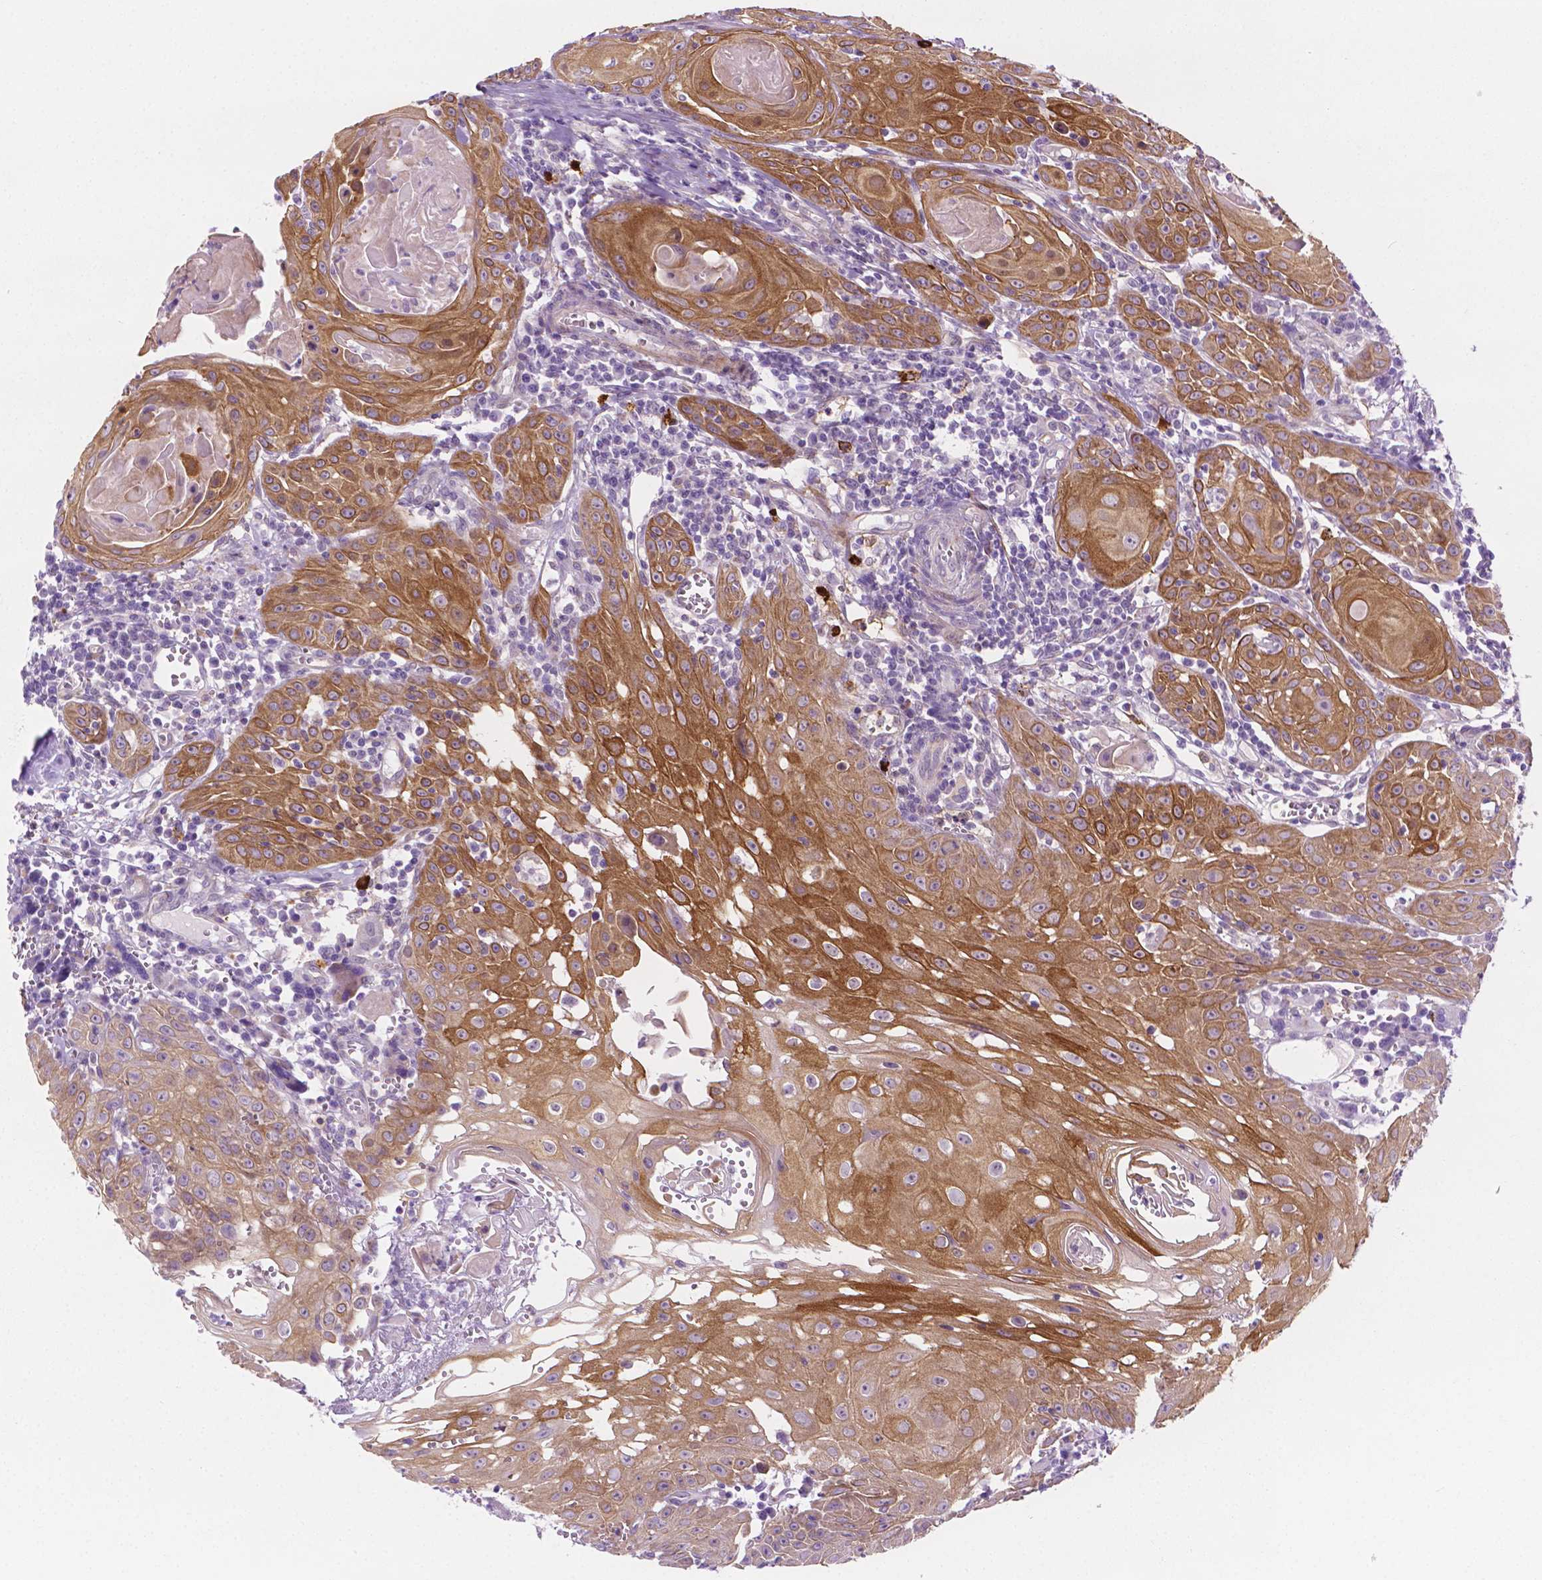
{"staining": {"intensity": "moderate", "quantity": ">75%", "location": "cytoplasmic/membranous"}, "tissue": "head and neck cancer", "cell_type": "Tumor cells", "image_type": "cancer", "snomed": [{"axis": "morphology", "description": "Squamous cell carcinoma, NOS"}, {"axis": "topography", "description": "Head-Neck"}], "caption": "Immunohistochemistry (IHC) image of neoplastic tissue: human head and neck squamous cell carcinoma stained using IHC reveals medium levels of moderate protein expression localized specifically in the cytoplasmic/membranous of tumor cells, appearing as a cytoplasmic/membranous brown color.", "gene": "EPPK1", "patient": {"sex": "female", "age": 80}}